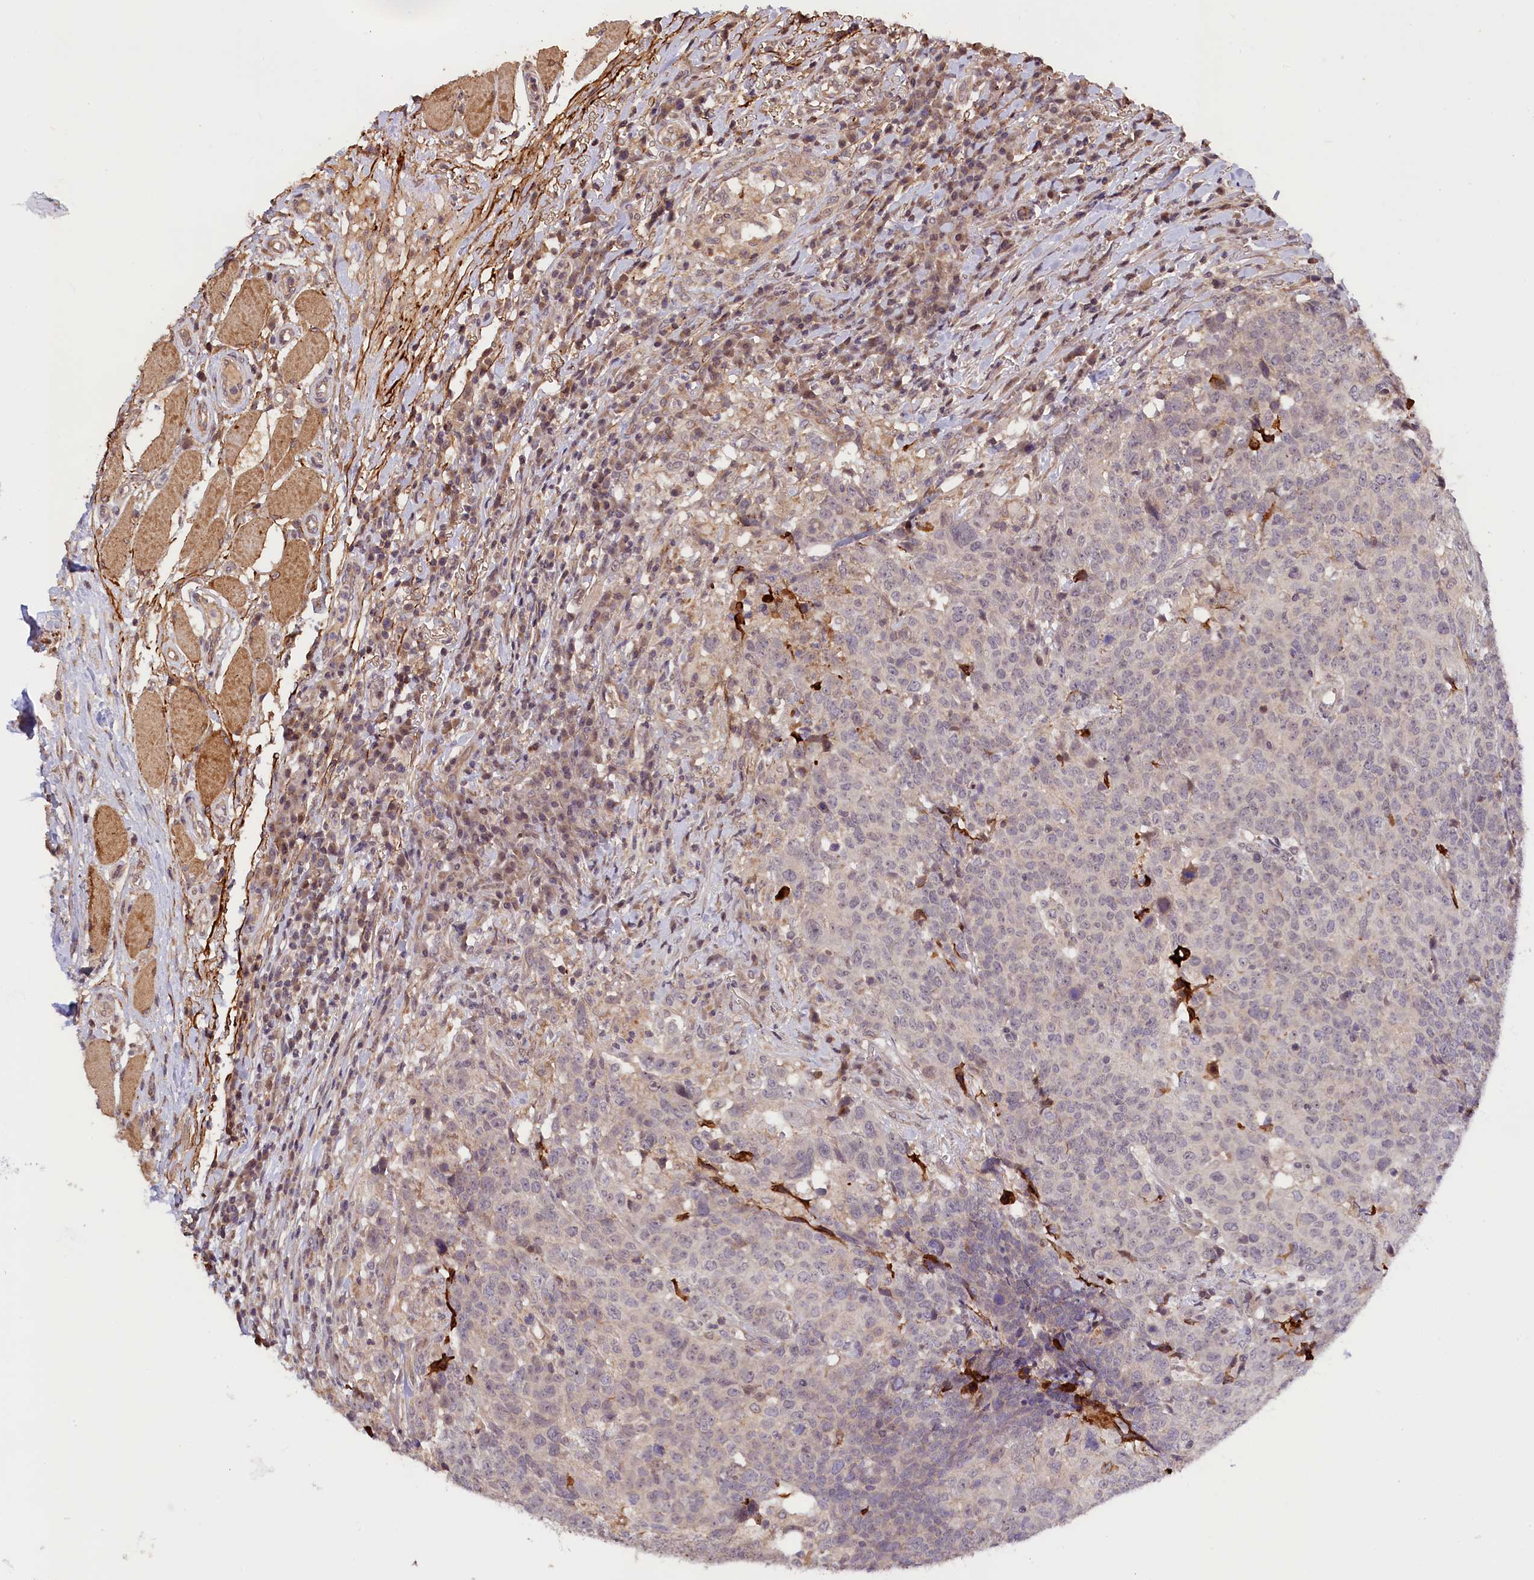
{"staining": {"intensity": "weak", "quantity": "<25%", "location": "cytoplasmic/membranous"}, "tissue": "head and neck cancer", "cell_type": "Tumor cells", "image_type": "cancer", "snomed": [{"axis": "morphology", "description": "Squamous cell carcinoma, NOS"}, {"axis": "topography", "description": "Head-Neck"}], "caption": "An image of head and neck cancer (squamous cell carcinoma) stained for a protein reveals no brown staining in tumor cells.", "gene": "ZNF480", "patient": {"sex": "male", "age": 66}}